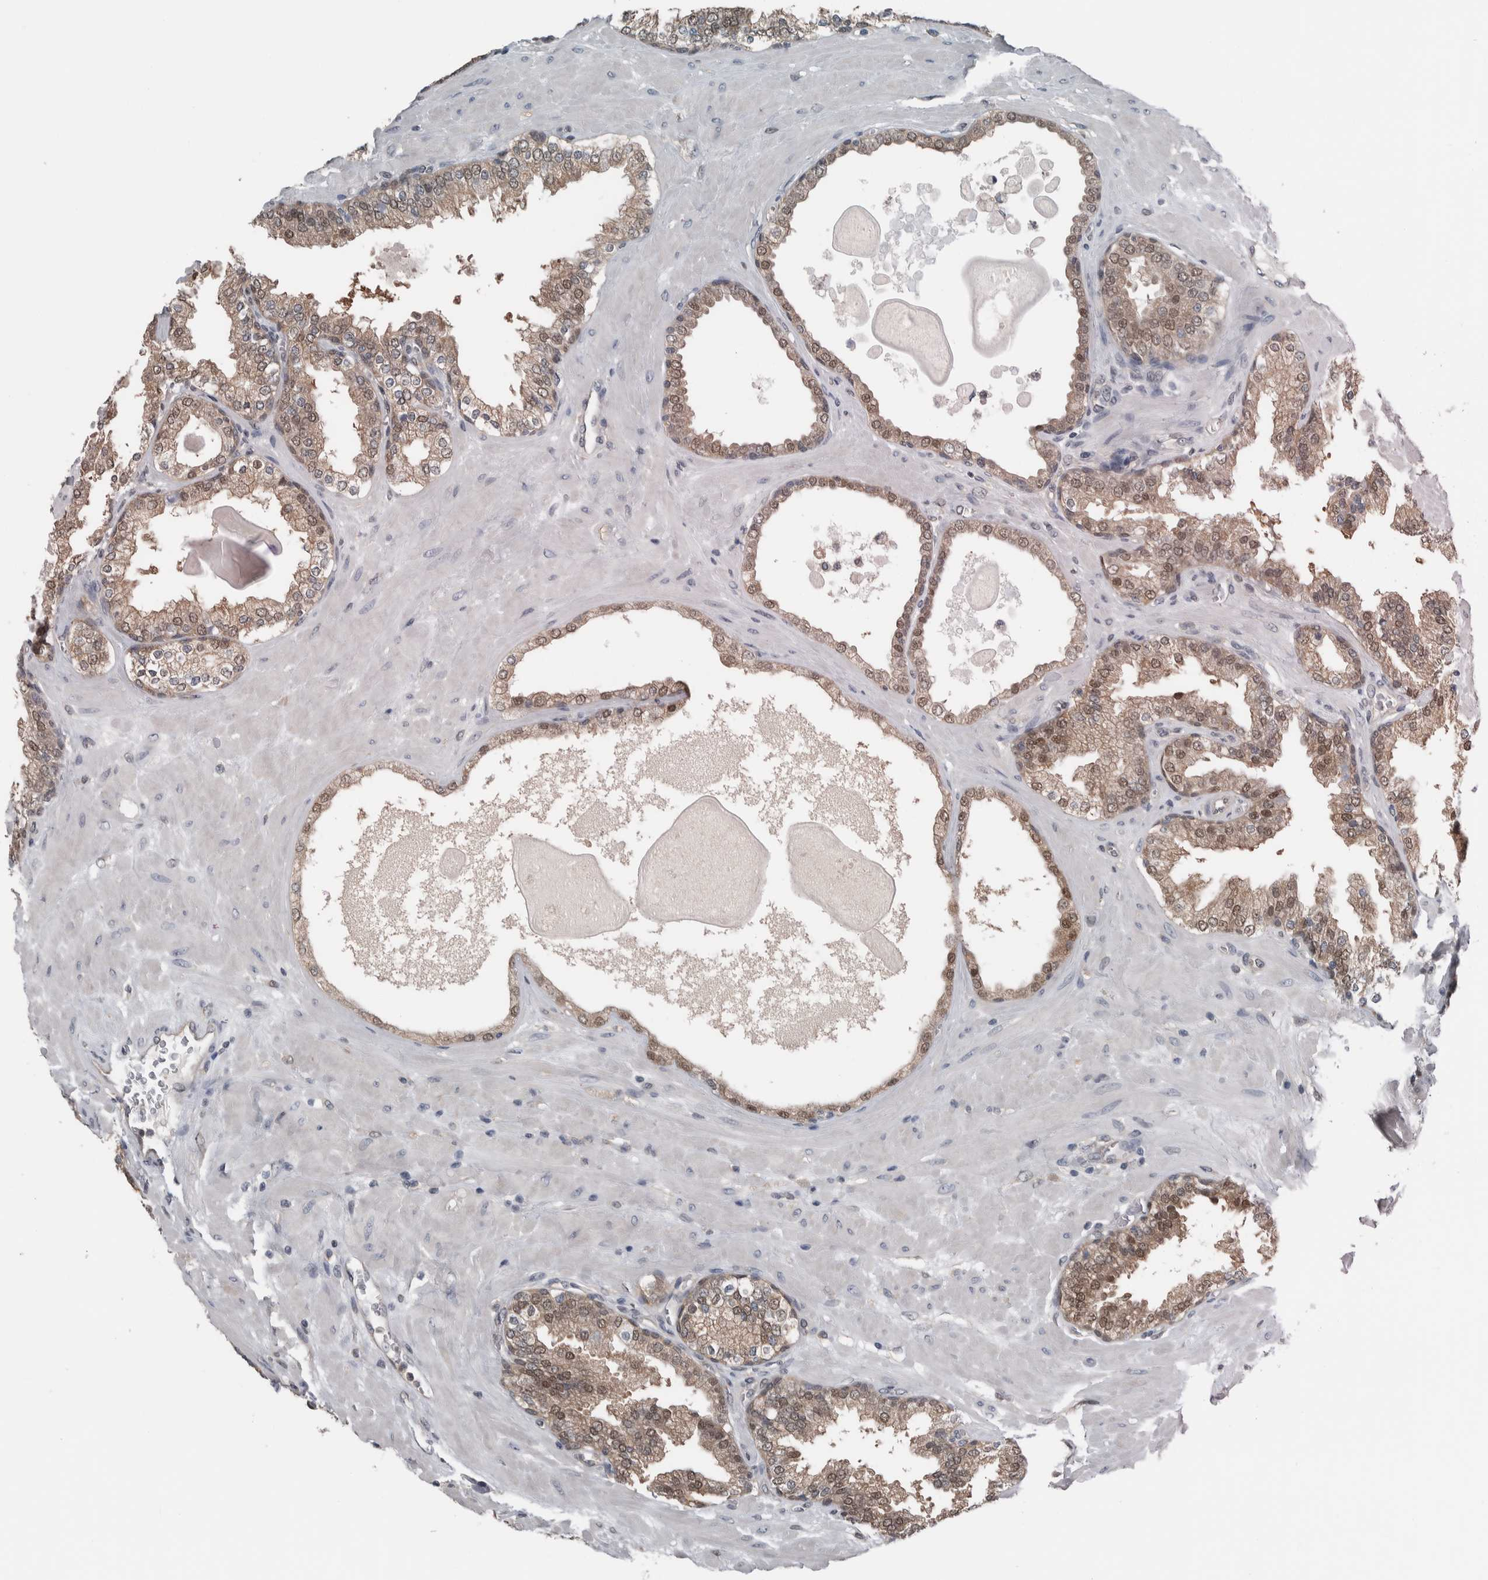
{"staining": {"intensity": "moderate", "quantity": ">75%", "location": "cytoplasmic/membranous,nuclear"}, "tissue": "prostate", "cell_type": "Glandular cells", "image_type": "normal", "snomed": [{"axis": "morphology", "description": "Normal tissue, NOS"}, {"axis": "topography", "description": "Prostate"}], "caption": "Protein expression by immunohistochemistry shows moderate cytoplasmic/membranous,nuclear positivity in approximately >75% of glandular cells in unremarkable prostate.", "gene": "ALAD", "patient": {"sex": "male", "age": 51}}